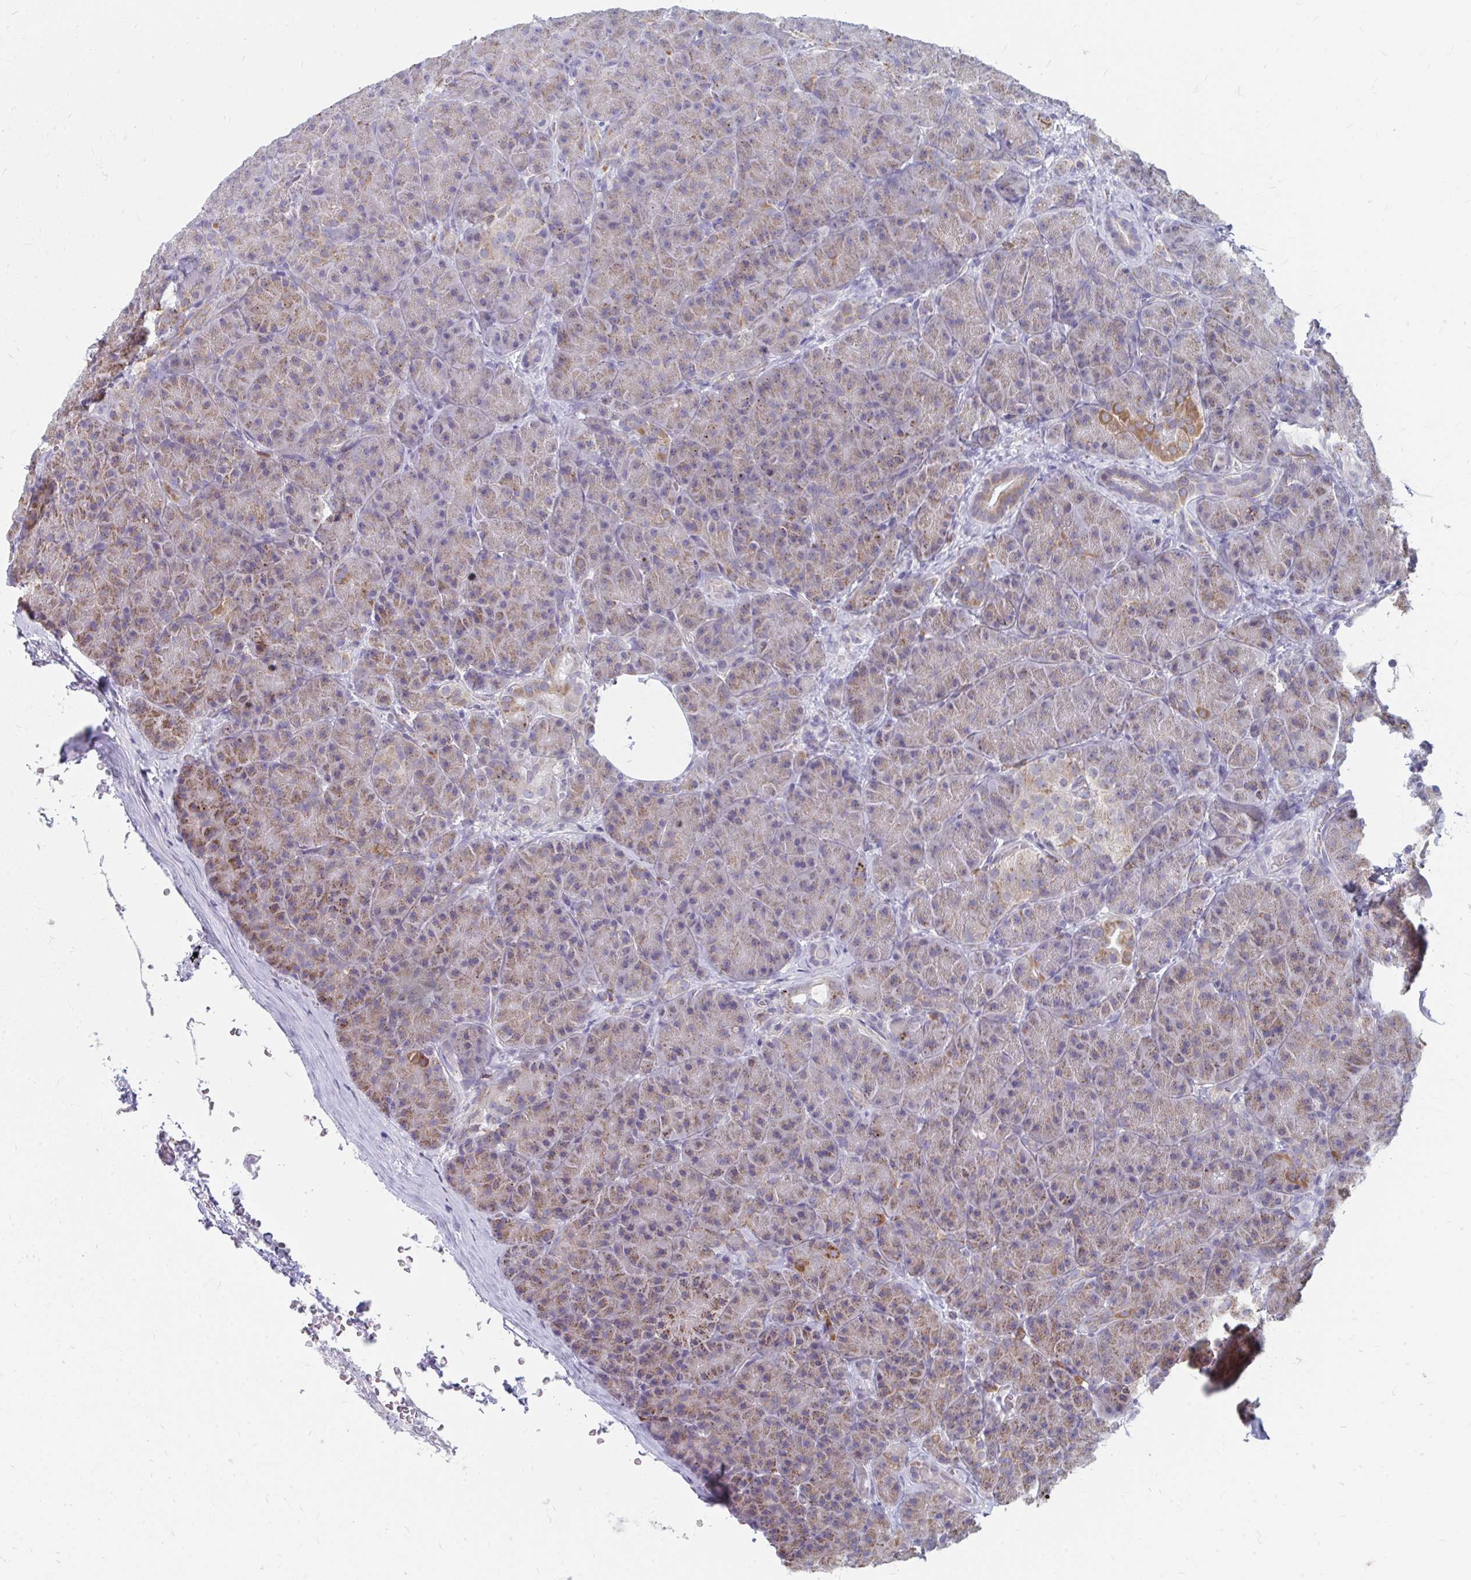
{"staining": {"intensity": "moderate", "quantity": "25%-75%", "location": "cytoplasmic/membranous"}, "tissue": "pancreas", "cell_type": "Exocrine glandular cells", "image_type": "normal", "snomed": [{"axis": "morphology", "description": "Normal tissue, NOS"}, {"axis": "topography", "description": "Pancreas"}], "caption": "Protein expression analysis of unremarkable pancreas shows moderate cytoplasmic/membranous expression in approximately 25%-75% of exocrine glandular cells.", "gene": "PABIR3", "patient": {"sex": "male", "age": 57}}